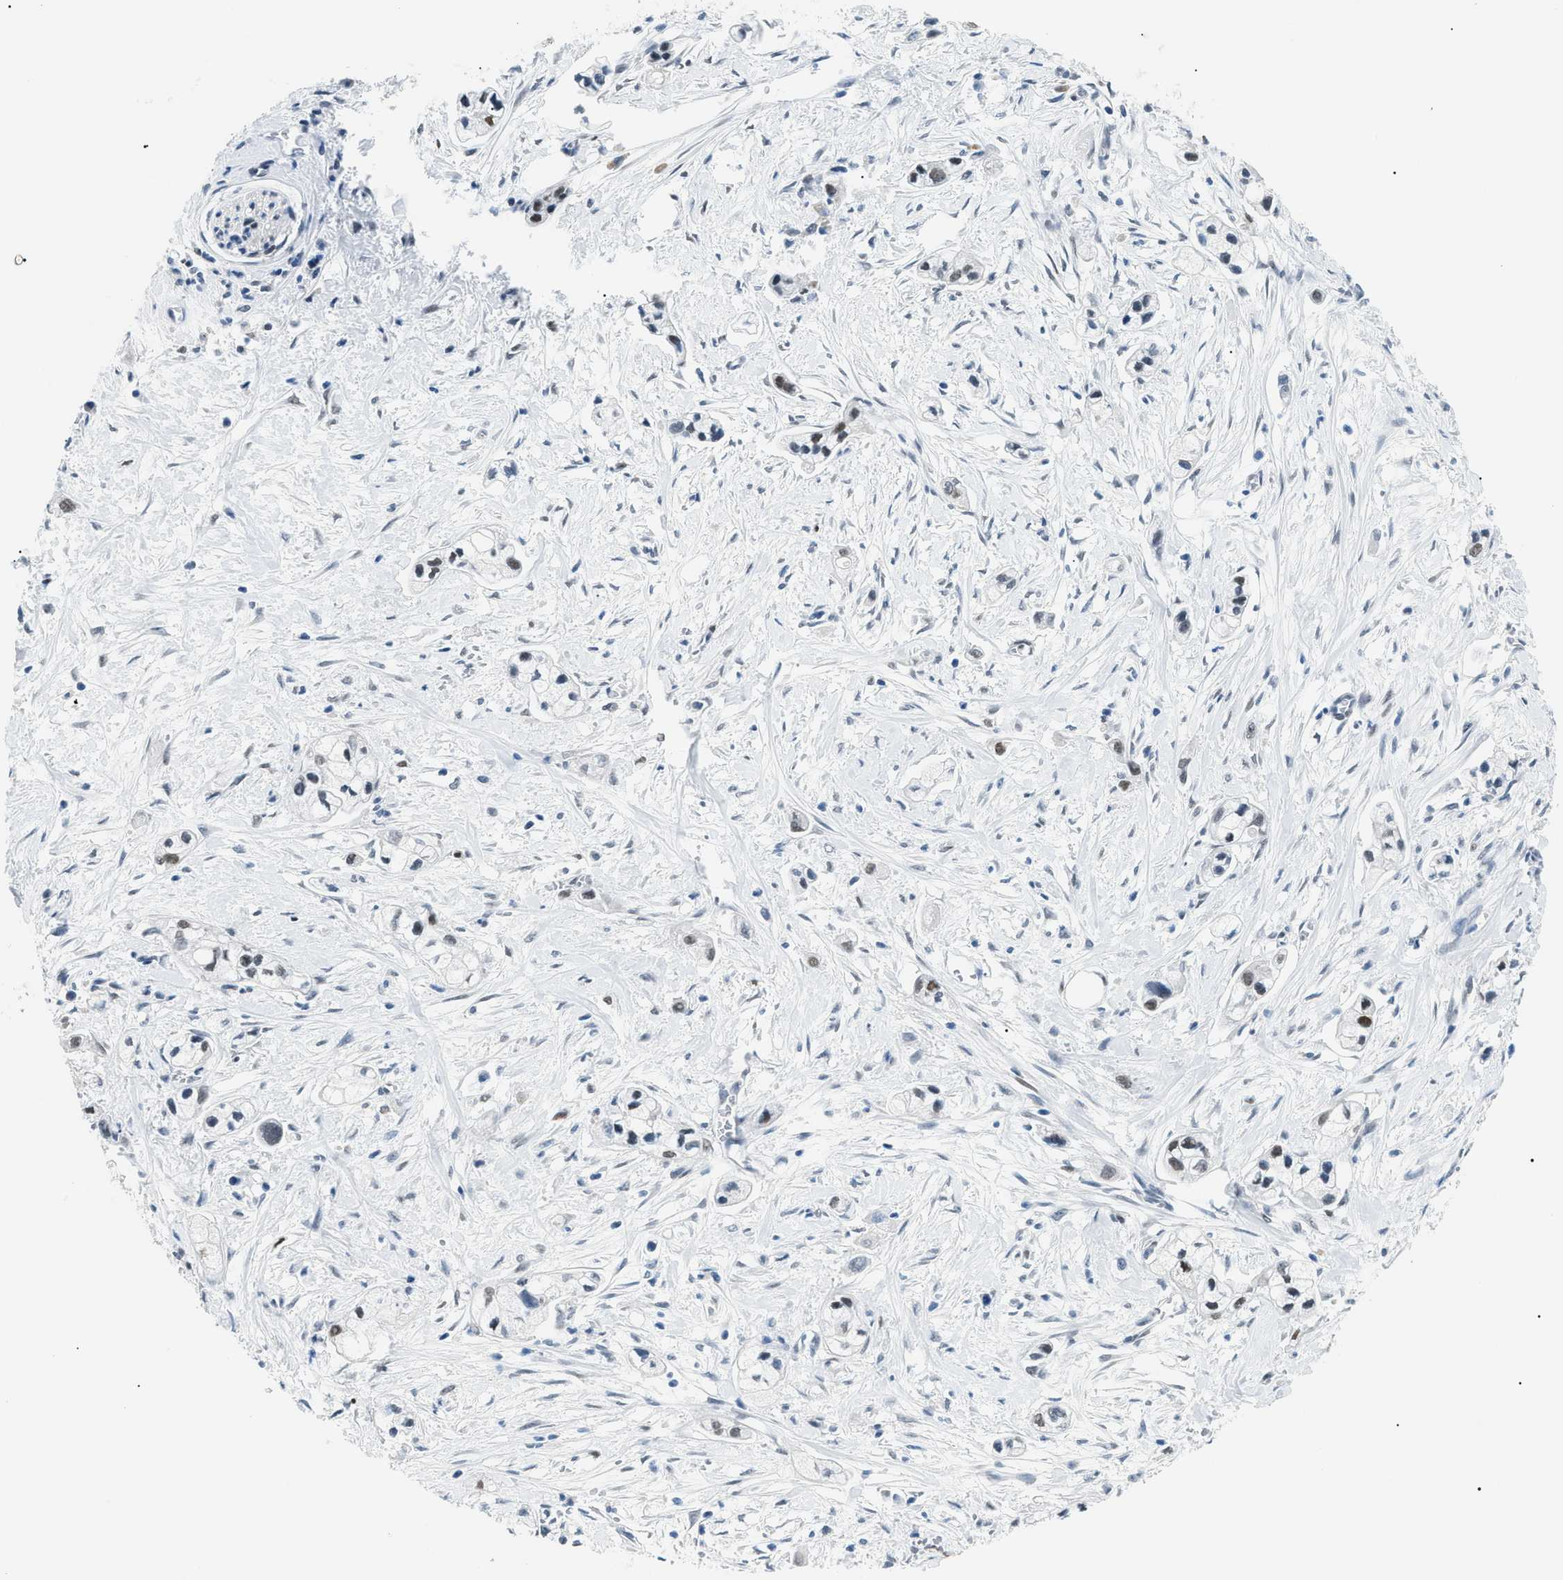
{"staining": {"intensity": "weak", "quantity": "25%-75%", "location": "nuclear"}, "tissue": "pancreatic cancer", "cell_type": "Tumor cells", "image_type": "cancer", "snomed": [{"axis": "morphology", "description": "Adenocarcinoma, NOS"}, {"axis": "topography", "description": "Pancreas"}], "caption": "DAB (3,3'-diaminobenzidine) immunohistochemical staining of pancreatic cancer (adenocarcinoma) demonstrates weak nuclear protein positivity in approximately 25%-75% of tumor cells.", "gene": "SMARCC1", "patient": {"sex": "male", "age": 74}}